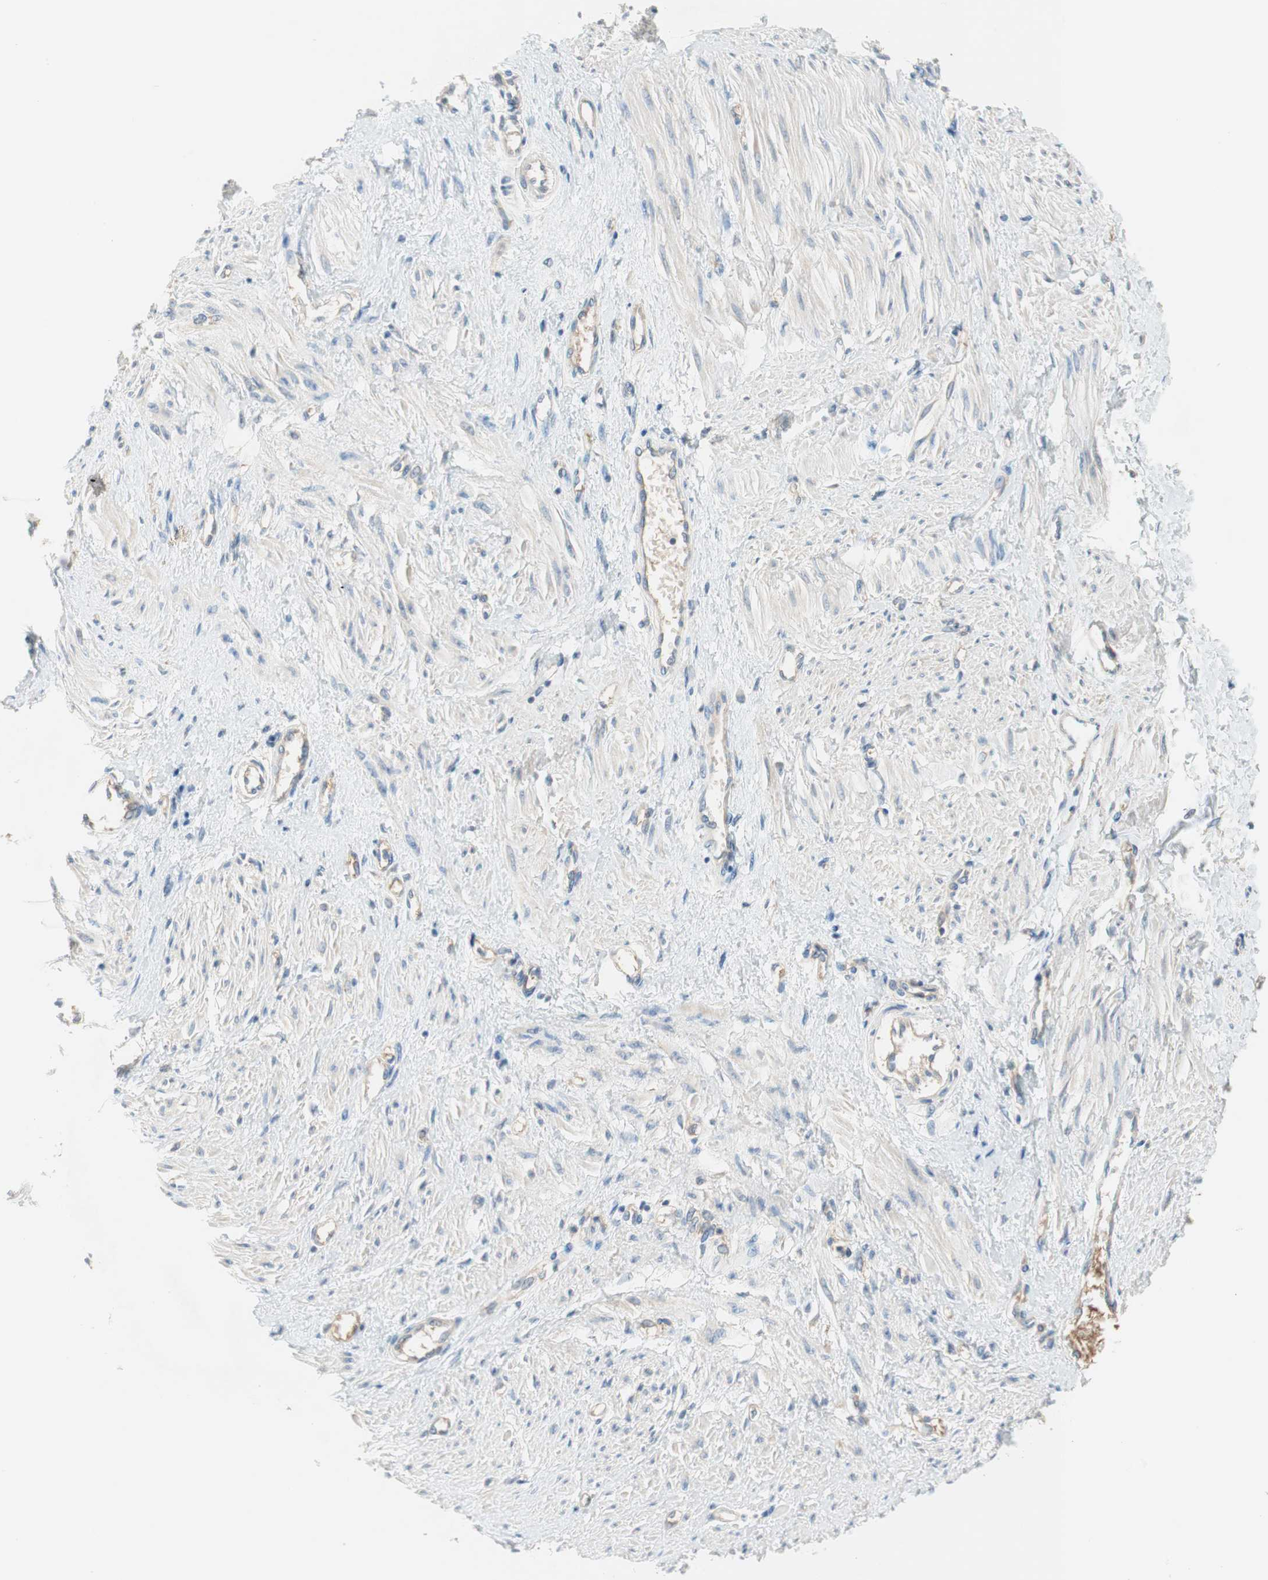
{"staining": {"intensity": "negative", "quantity": "none", "location": "none"}, "tissue": "smooth muscle", "cell_type": "Smooth muscle cells", "image_type": "normal", "snomed": [{"axis": "morphology", "description": "Normal tissue, NOS"}, {"axis": "topography", "description": "Smooth muscle"}, {"axis": "topography", "description": "Uterus"}], "caption": "A histopathology image of human smooth muscle is negative for staining in smooth muscle cells. Brightfield microscopy of IHC stained with DAB (3,3'-diaminobenzidine) (brown) and hematoxylin (blue), captured at high magnification.", "gene": "GLUL", "patient": {"sex": "female", "age": 39}}